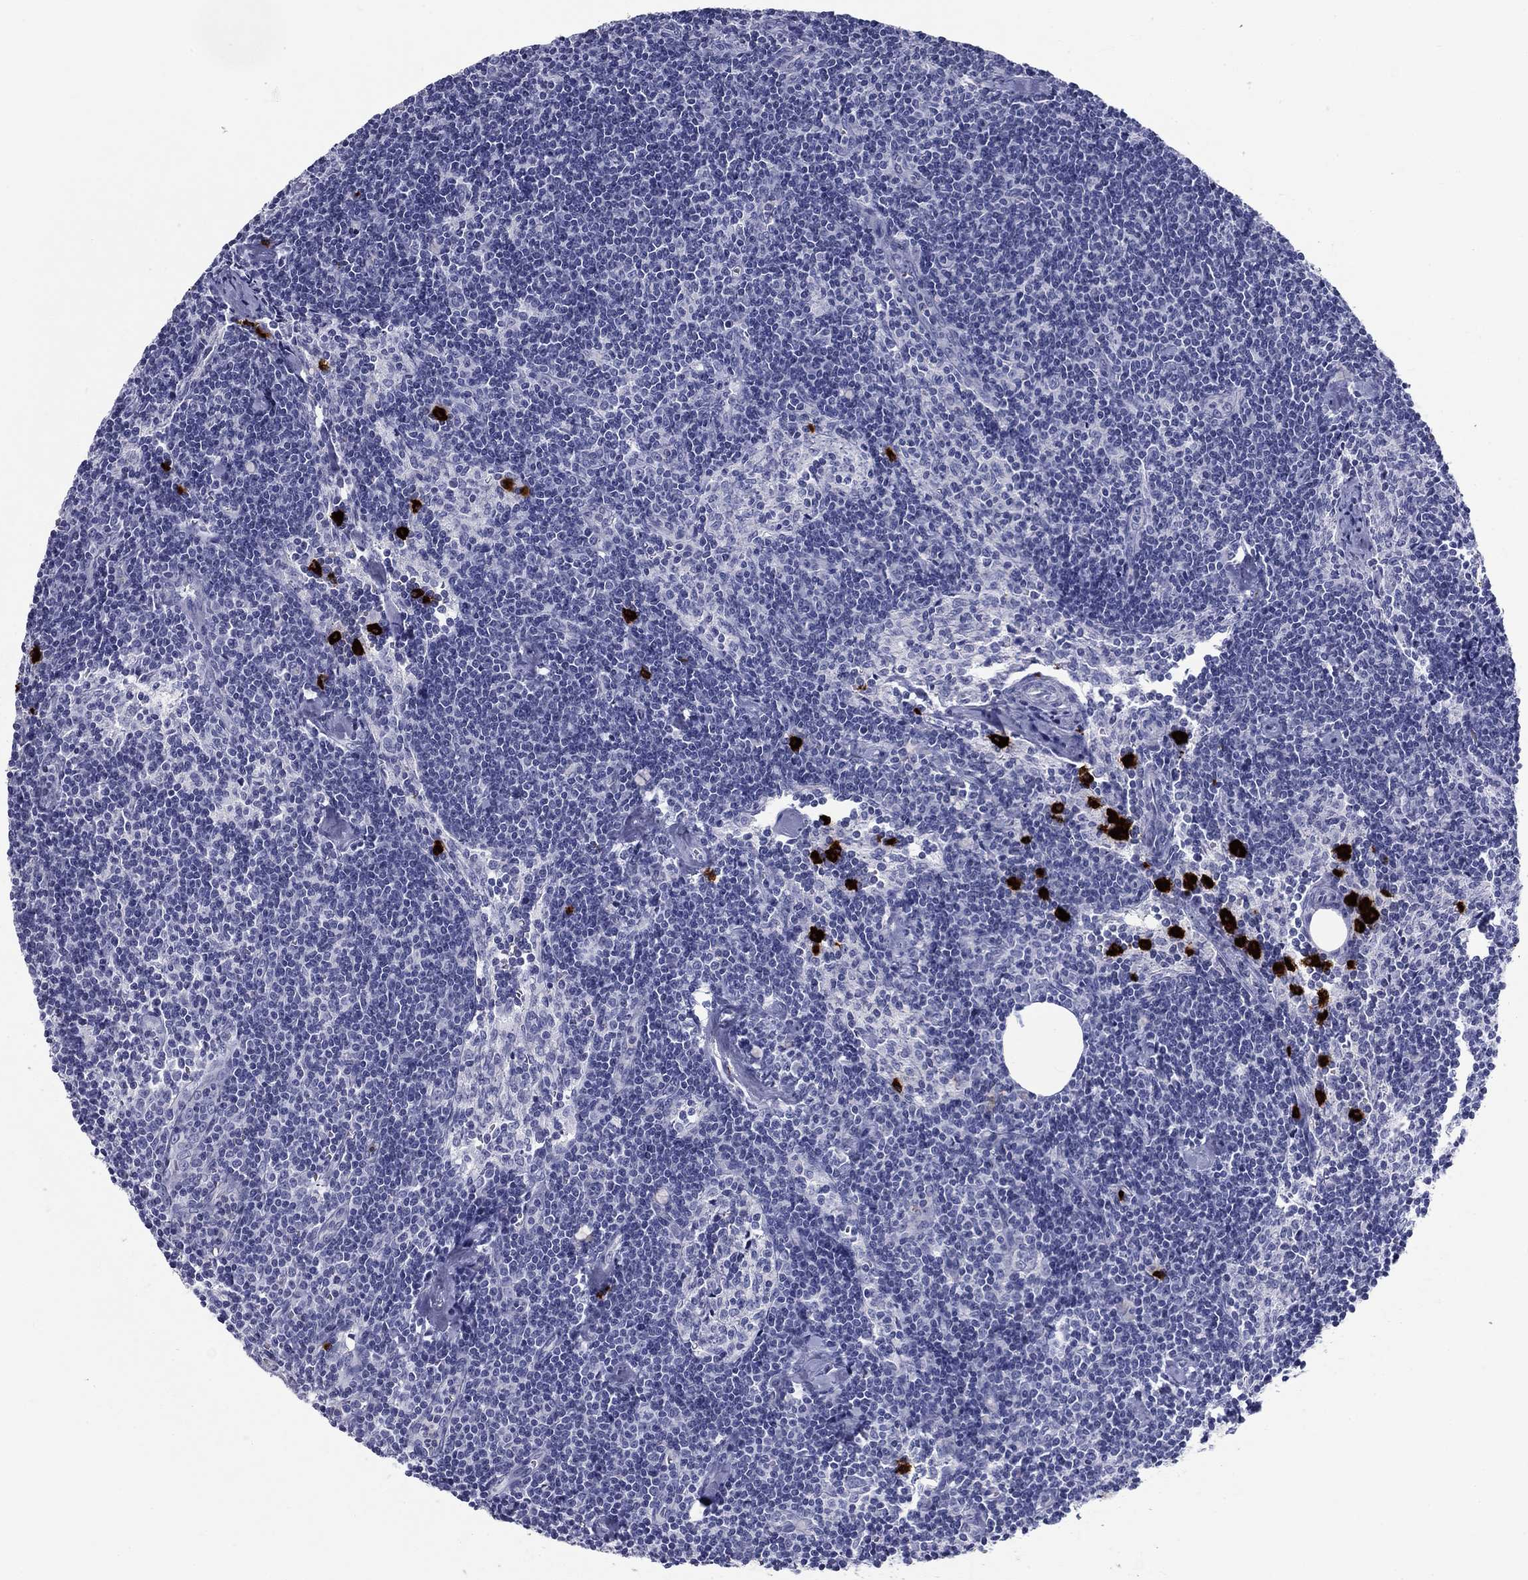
{"staining": {"intensity": "negative", "quantity": "none", "location": "none"}, "tissue": "lymph node", "cell_type": "Germinal center cells", "image_type": "normal", "snomed": [{"axis": "morphology", "description": "Normal tissue, NOS"}, {"axis": "topography", "description": "Lymph node"}], "caption": "Germinal center cells show no significant protein expression in benign lymph node. (DAB (3,3'-diaminobenzidine) immunohistochemistry (IHC), high magnification).", "gene": "CD40LG", "patient": {"sex": "female", "age": 51}}